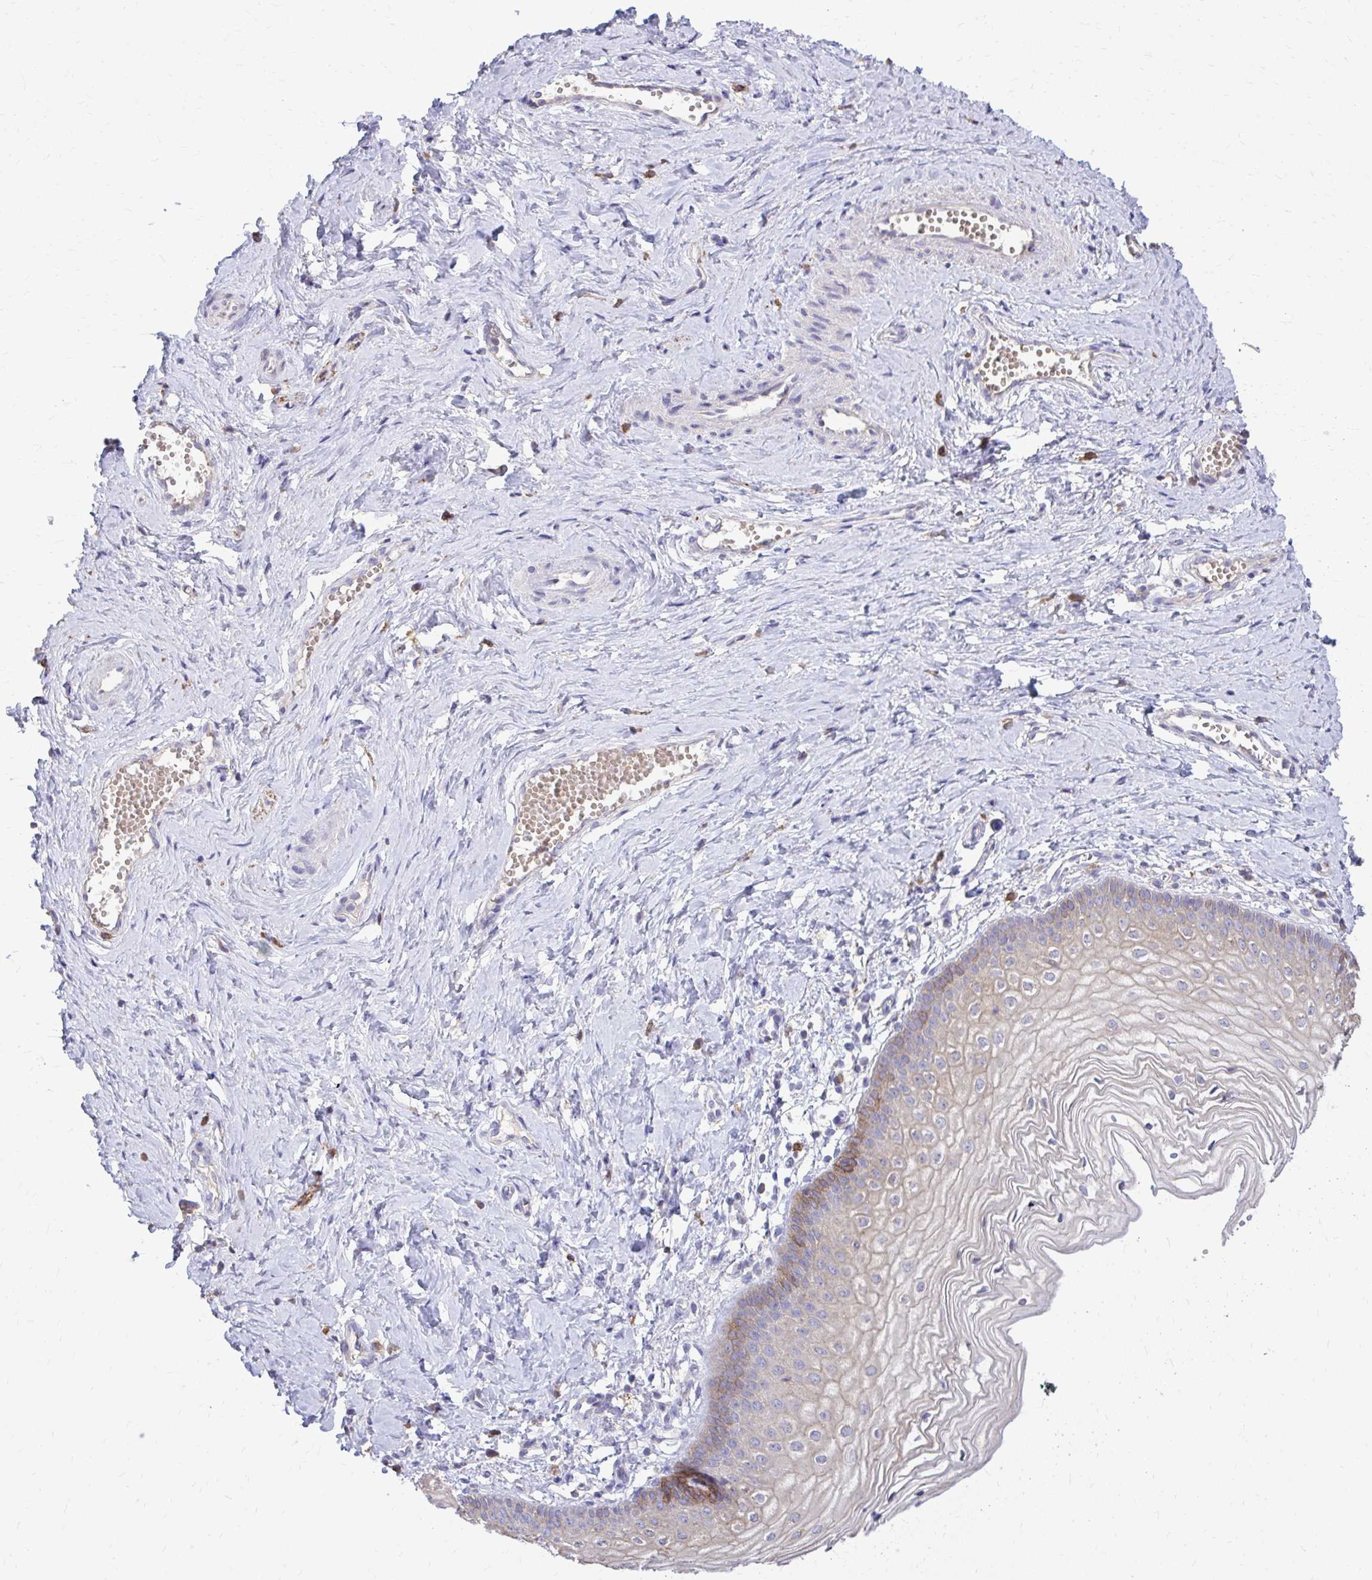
{"staining": {"intensity": "strong", "quantity": "25%-75%", "location": "cytoplasmic/membranous"}, "tissue": "vagina", "cell_type": "Squamous epithelial cells", "image_type": "normal", "snomed": [{"axis": "morphology", "description": "Normal tissue, NOS"}, {"axis": "topography", "description": "Vagina"}], "caption": "A brown stain highlights strong cytoplasmic/membranous staining of a protein in squamous epithelial cells of benign human vagina. (IHC, brightfield microscopy, high magnification).", "gene": "EPB41L1", "patient": {"sex": "female", "age": 38}}